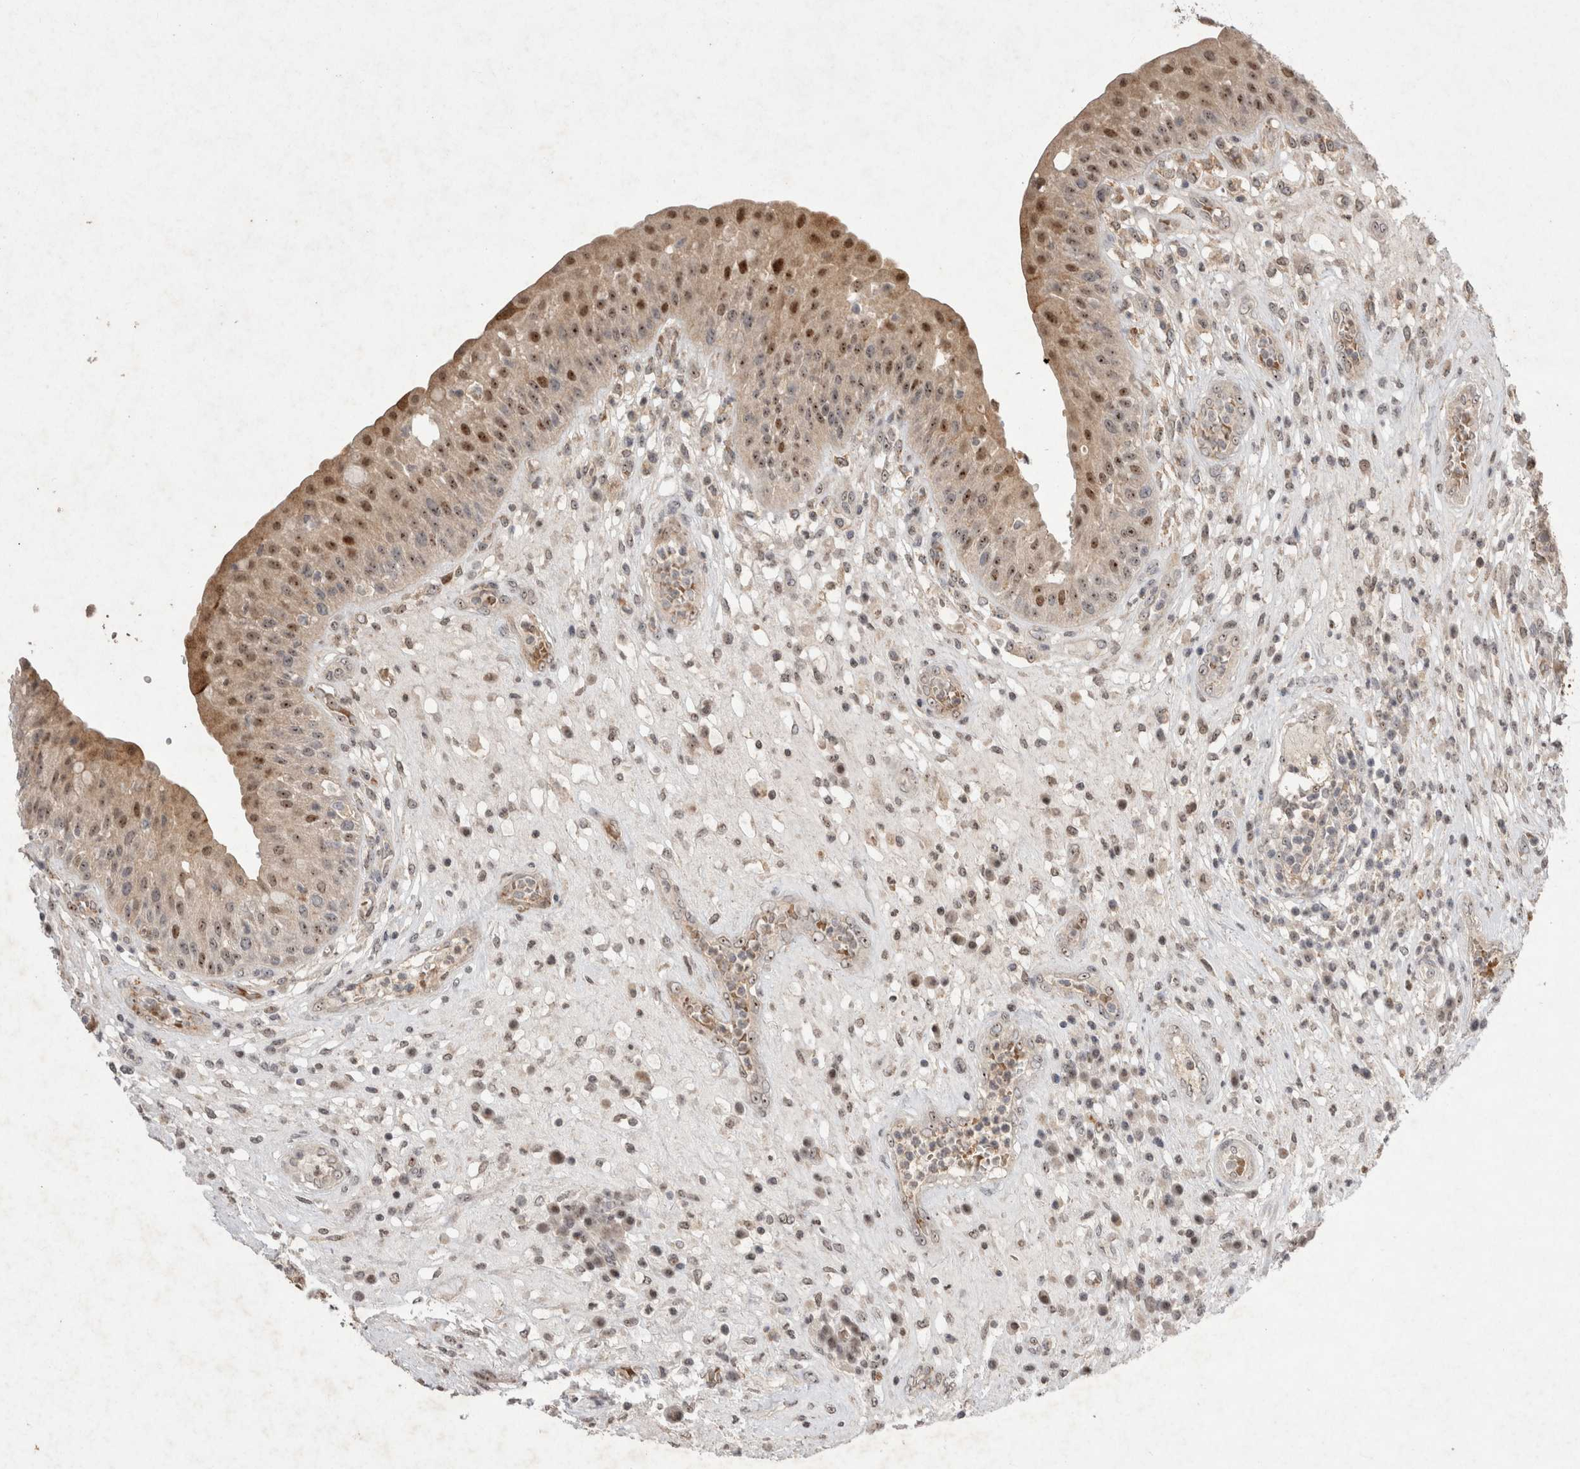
{"staining": {"intensity": "moderate", "quantity": ">75%", "location": "cytoplasmic/membranous,nuclear"}, "tissue": "urinary bladder", "cell_type": "Urothelial cells", "image_type": "normal", "snomed": [{"axis": "morphology", "description": "Normal tissue, NOS"}, {"axis": "topography", "description": "Urinary bladder"}], "caption": "The image shows staining of unremarkable urinary bladder, revealing moderate cytoplasmic/membranous,nuclear protein expression (brown color) within urothelial cells.", "gene": "STK11", "patient": {"sex": "female", "age": 62}}